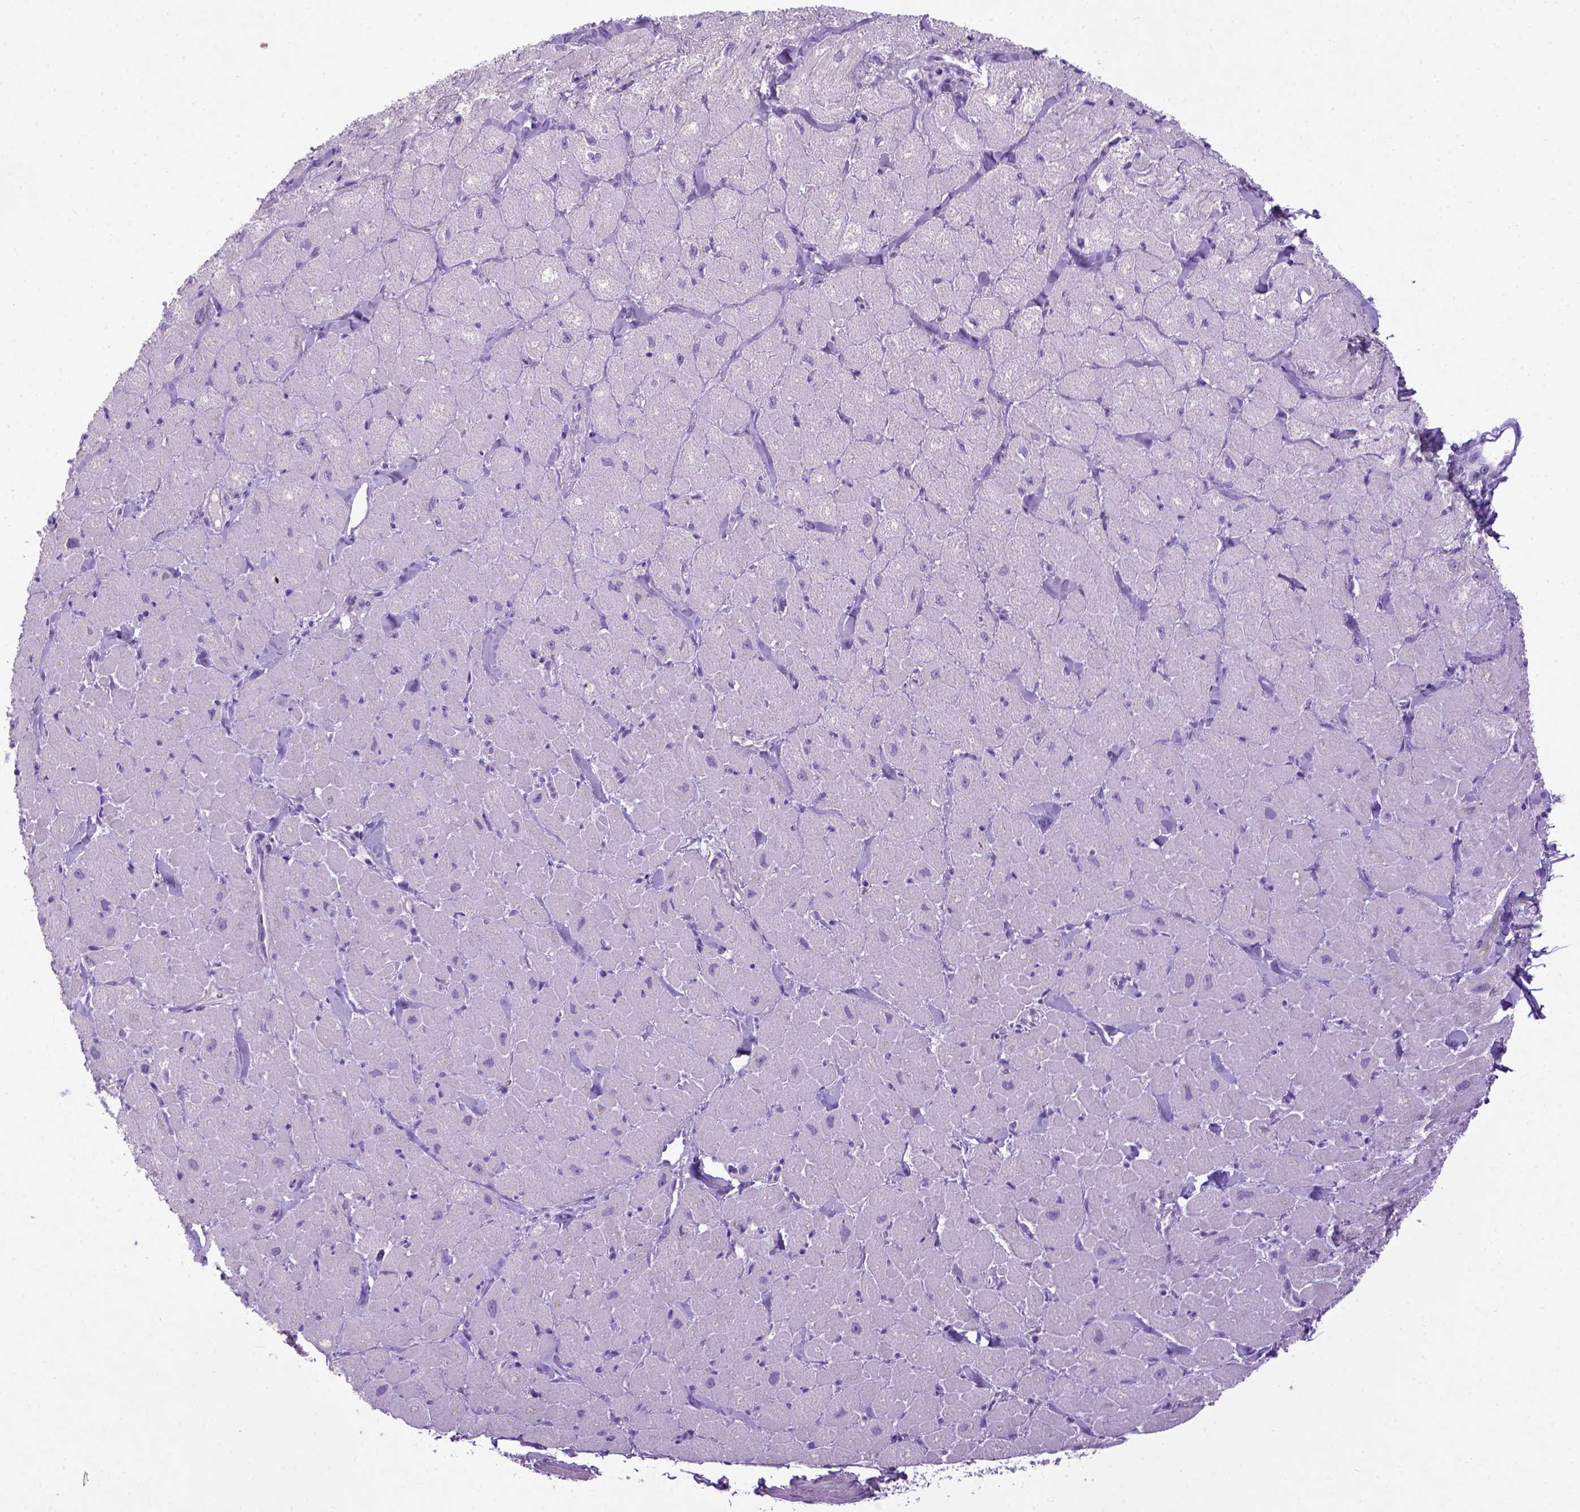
{"staining": {"intensity": "negative", "quantity": "none", "location": "none"}, "tissue": "heart muscle", "cell_type": "Cardiomyocytes", "image_type": "normal", "snomed": [{"axis": "morphology", "description": "Normal tissue, NOS"}, {"axis": "topography", "description": "Heart"}], "caption": "The micrograph shows no significant positivity in cardiomyocytes of heart muscle.", "gene": "CDH1", "patient": {"sex": "male", "age": 60}}